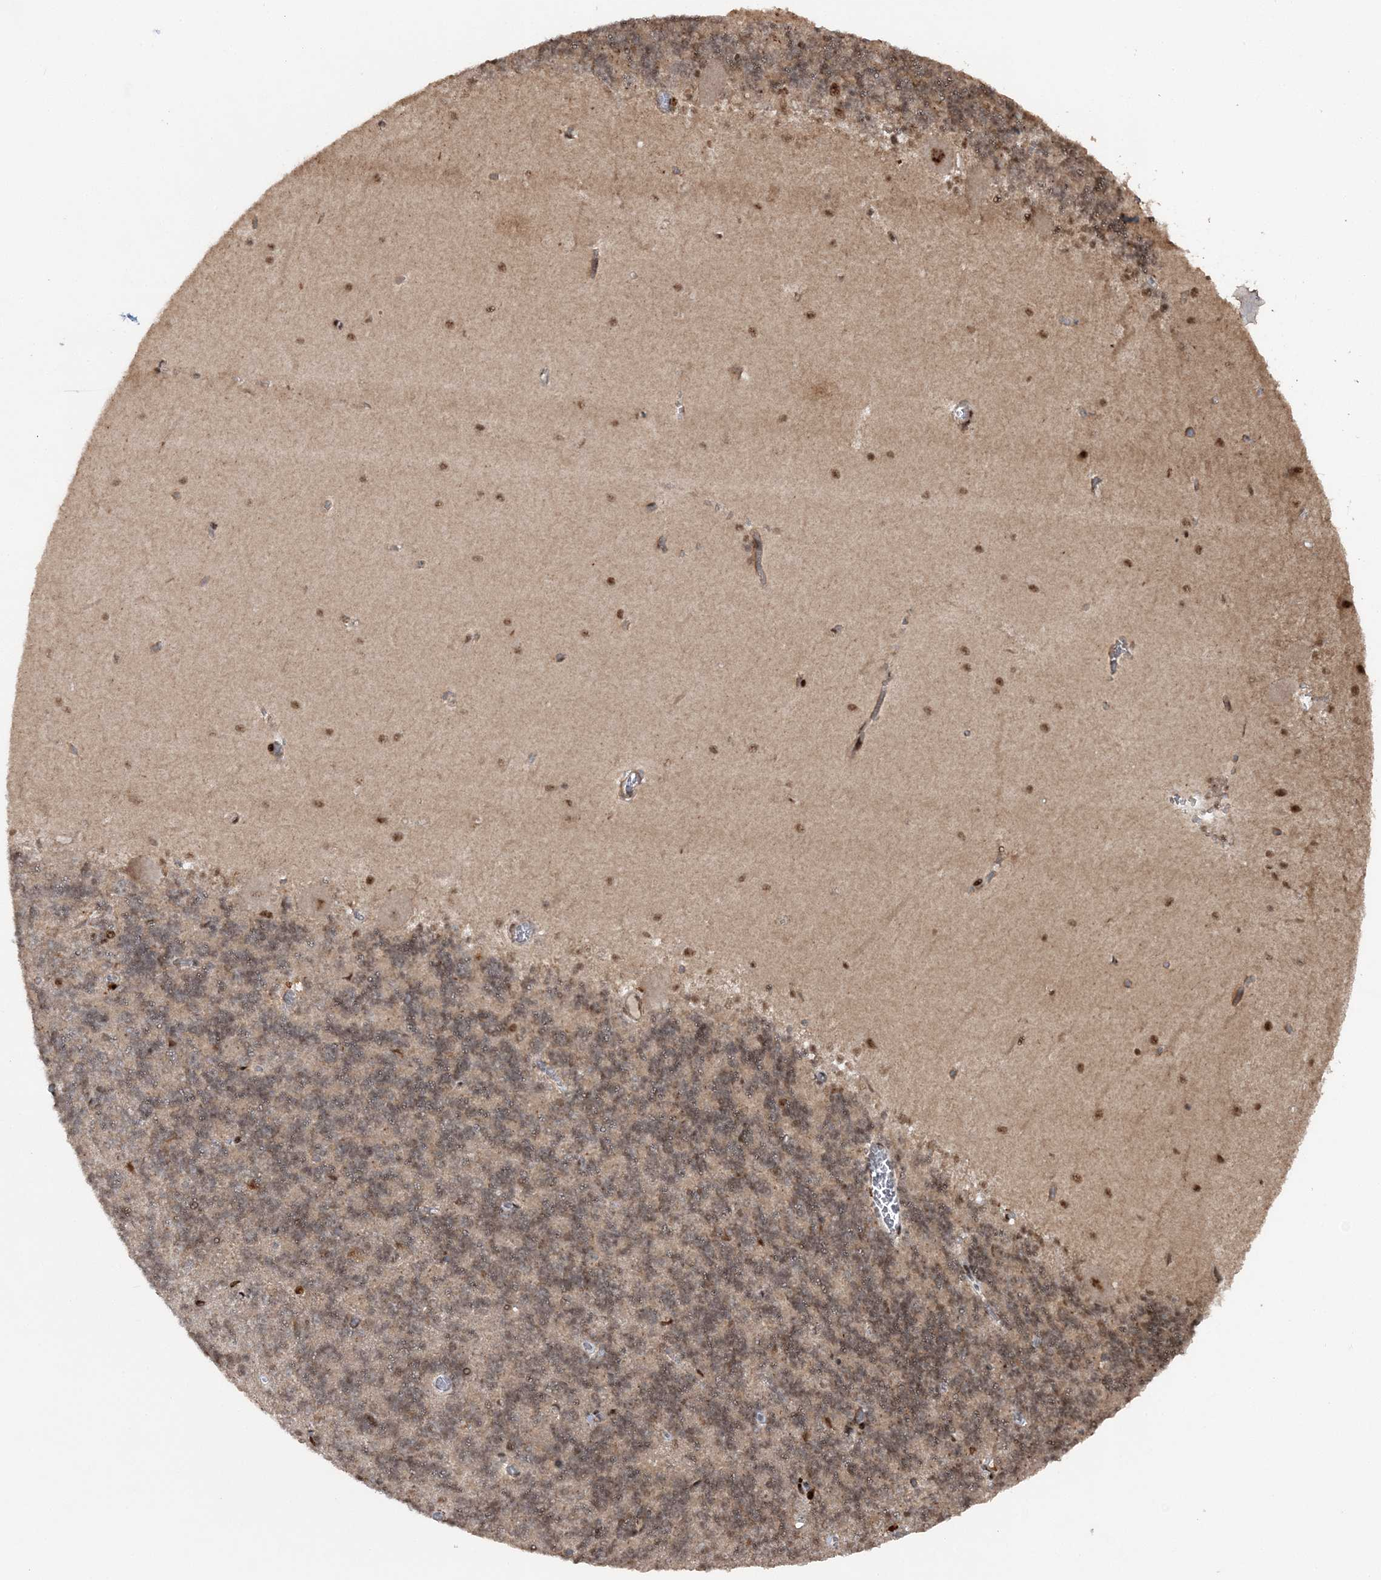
{"staining": {"intensity": "moderate", "quantity": "25%-75%", "location": "nuclear"}, "tissue": "cerebellum", "cell_type": "Cells in granular layer", "image_type": "normal", "snomed": [{"axis": "morphology", "description": "Normal tissue, NOS"}, {"axis": "topography", "description": "Cerebellum"}], "caption": "Immunohistochemical staining of unremarkable human cerebellum reveals 25%-75% levels of moderate nuclear protein positivity in approximately 25%-75% of cells in granular layer. (IHC, brightfield microscopy, high magnification).", "gene": "EXOSC8", "patient": {"sex": "male", "age": 37}}